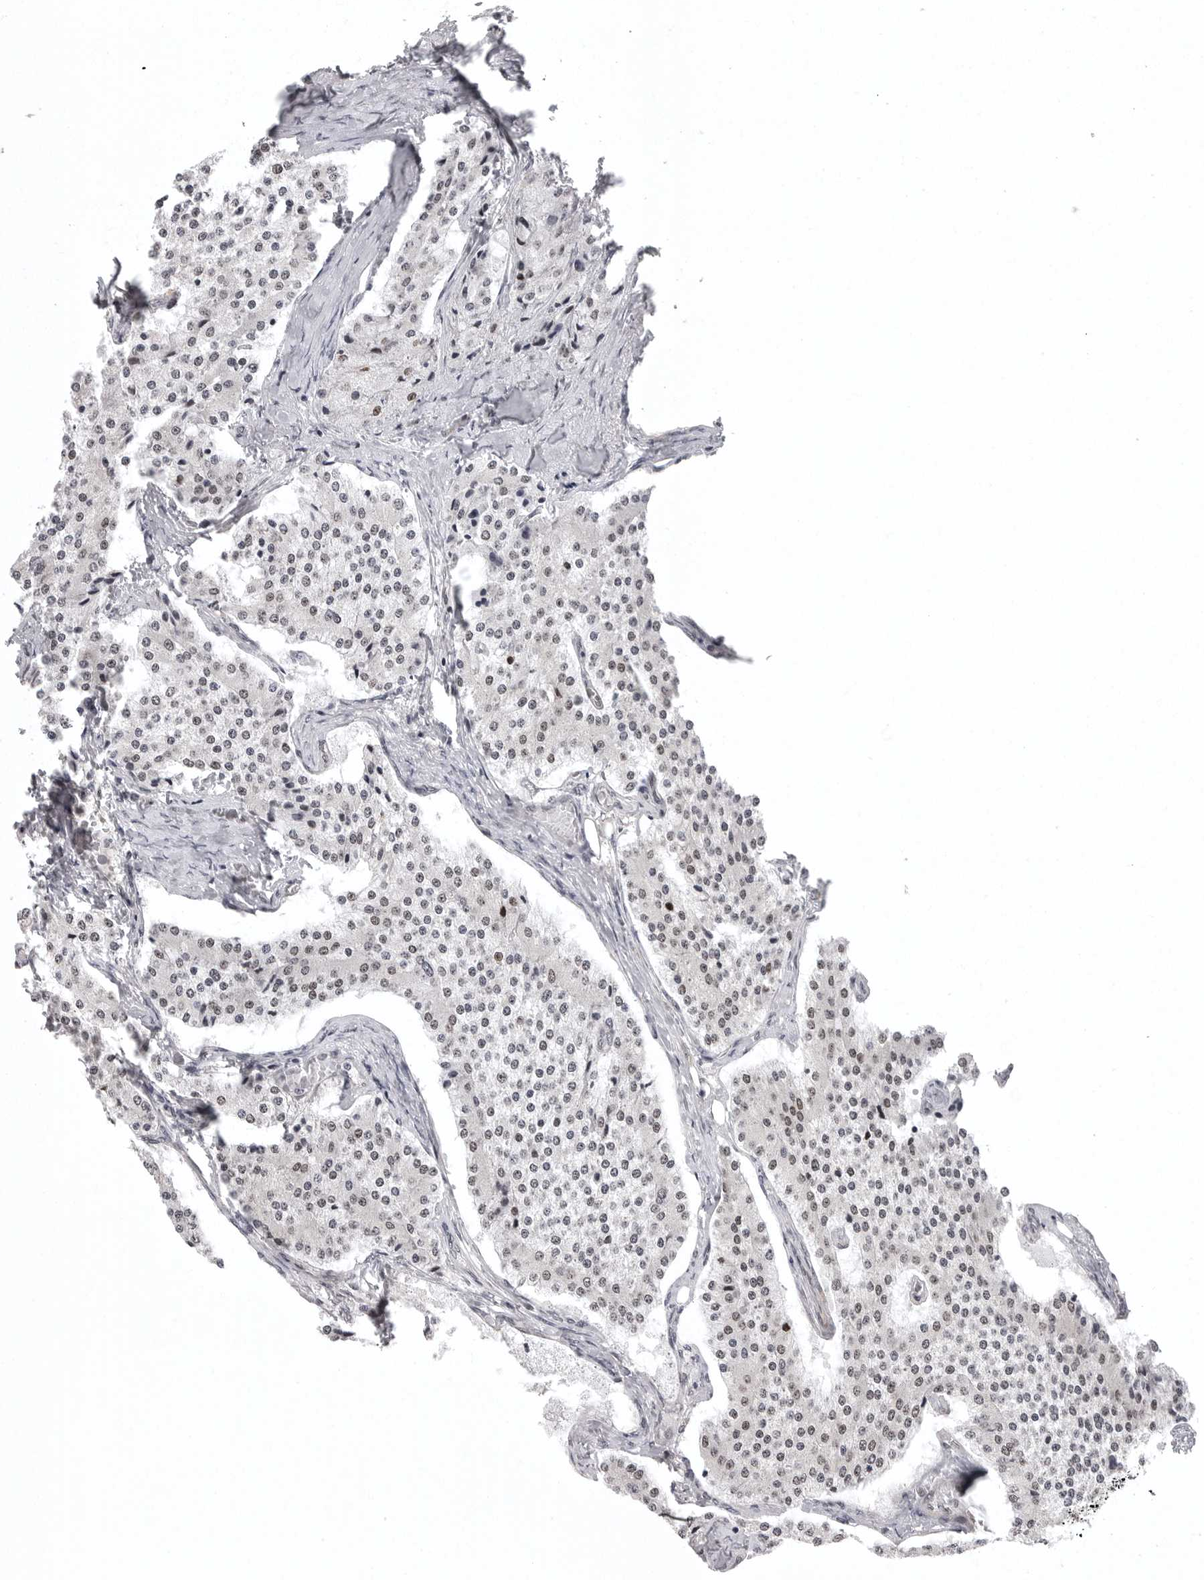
{"staining": {"intensity": "negative", "quantity": "none", "location": "none"}, "tissue": "carcinoid", "cell_type": "Tumor cells", "image_type": "cancer", "snomed": [{"axis": "morphology", "description": "Carcinoid, malignant, NOS"}, {"axis": "topography", "description": "Colon"}], "caption": "Immunohistochemistry of human malignant carcinoid exhibits no staining in tumor cells.", "gene": "PRDM10", "patient": {"sex": "female", "age": 52}}